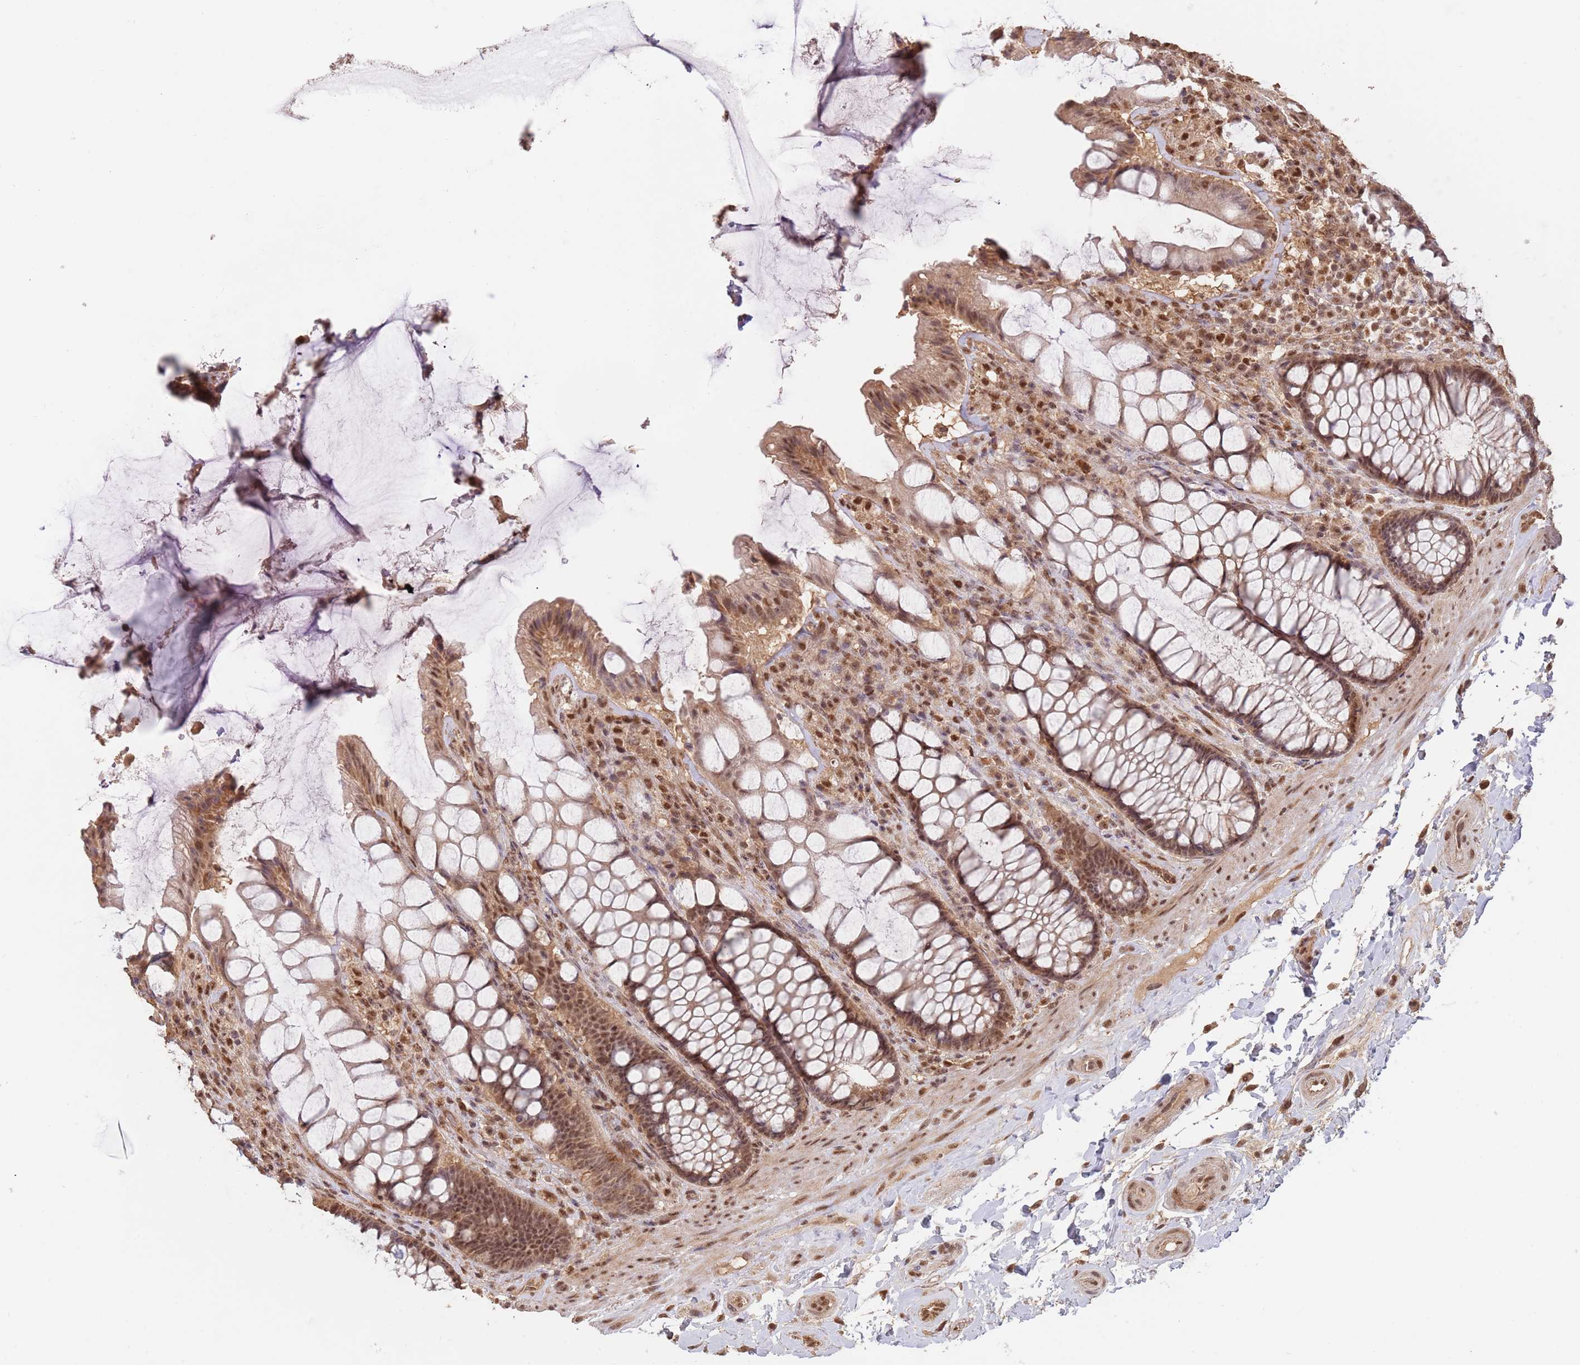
{"staining": {"intensity": "moderate", "quantity": ">75%", "location": "cytoplasmic/membranous,nuclear"}, "tissue": "rectum", "cell_type": "Glandular cells", "image_type": "normal", "snomed": [{"axis": "morphology", "description": "Normal tissue, NOS"}, {"axis": "topography", "description": "Rectum"}], "caption": "Immunohistochemistry (IHC) staining of benign rectum, which reveals medium levels of moderate cytoplasmic/membranous,nuclear staining in approximately >75% of glandular cells indicating moderate cytoplasmic/membranous,nuclear protein expression. The staining was performed using DAB (3,3'-diaminobenzidine) (brown) for protein detection and nuclei were counterstained in hematoxylin (blue).", "gene": "RFXANK", "patient": {"sex": "female", "age": 58}}